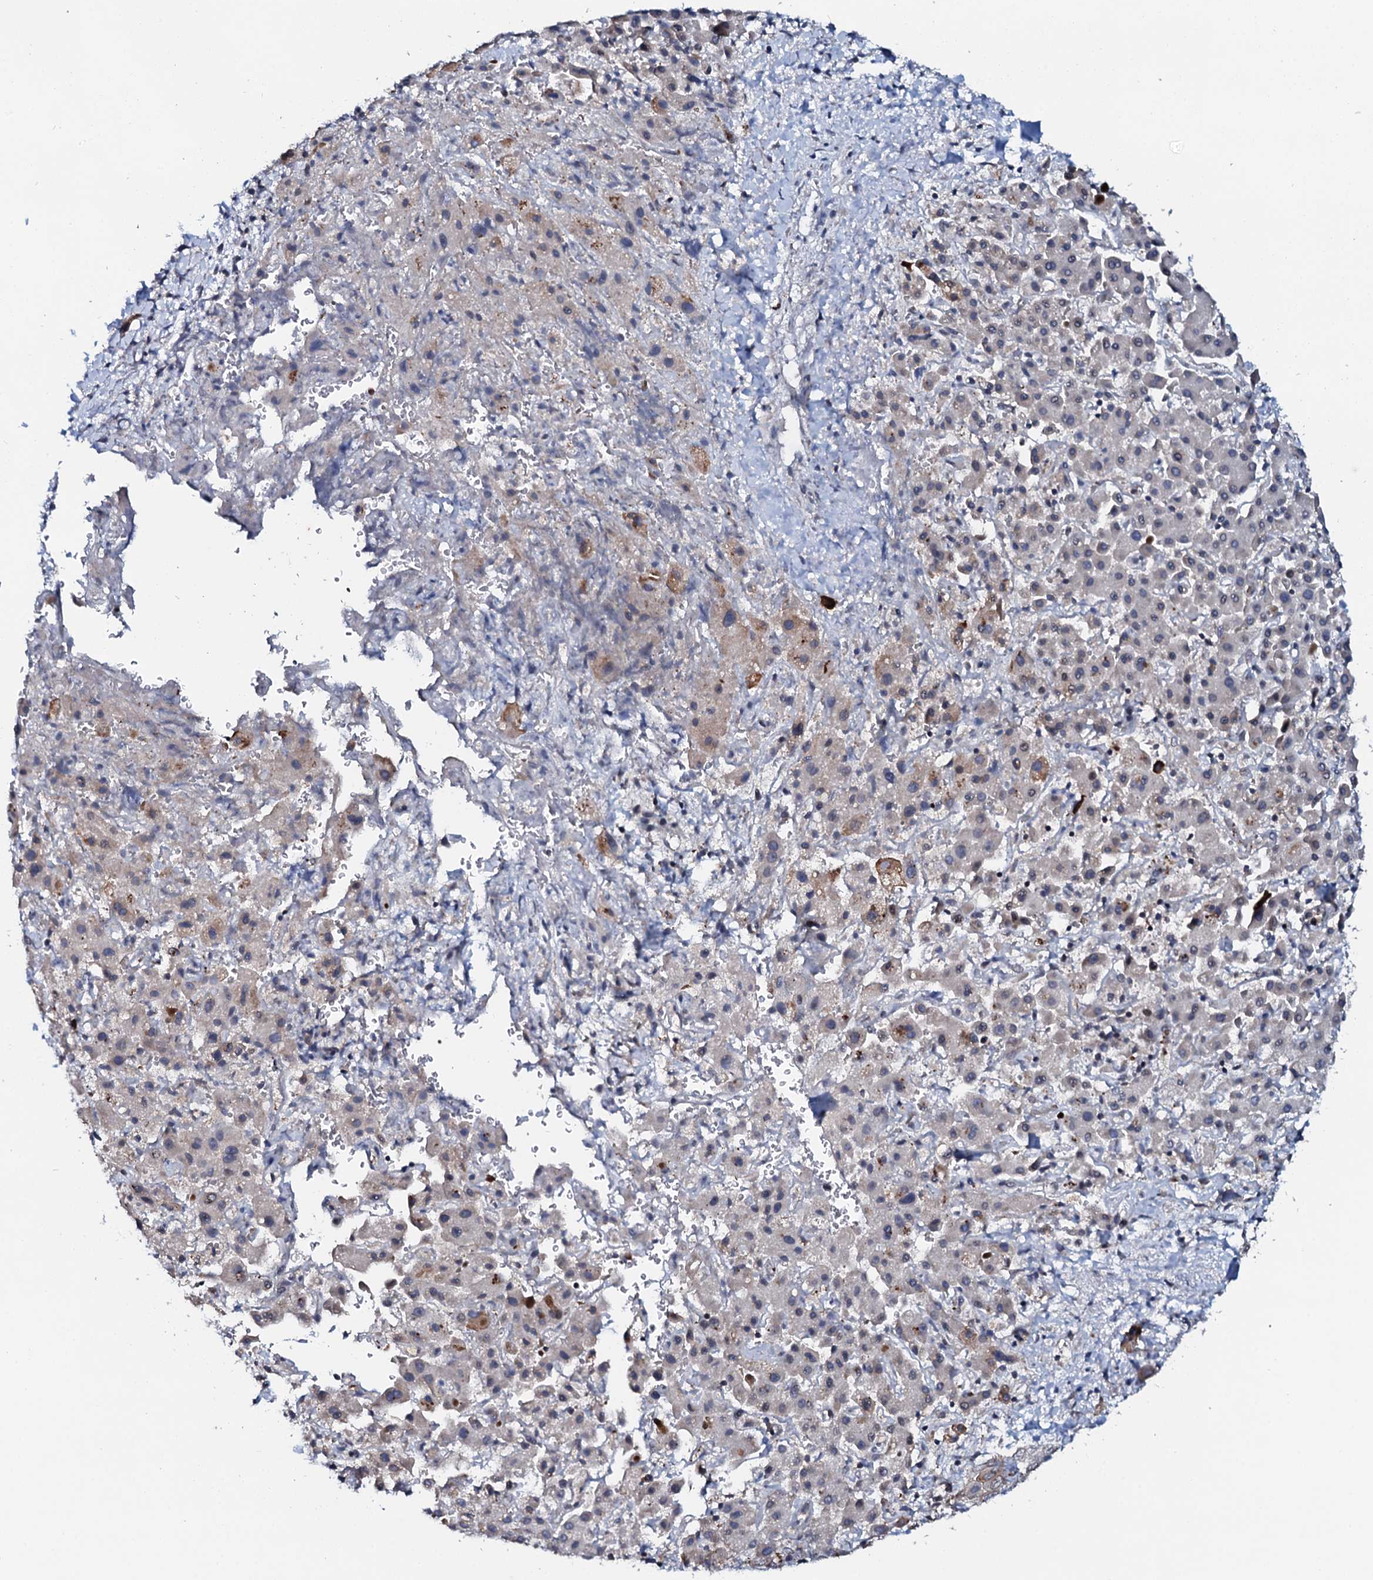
{"staining": {"intensity": "weak", "quantity": "<25%", "location": "cytoplasmic/membranous"}, "tissue": "liver cancer", "cell_type": "Tumor cells", "image_type": "cancer", "snomed": [{"axis": "morphology", "description": "Cholangiocarcinoma"}, {"axis": "topography", "description": "Liver"}], "caption": "Immunohistochemistry of cholangiocarcinoma (liver) exhibits no expression in tumor cells.", "gene": "SNTA1", "patient": {"sex": "female", "age": 52}}